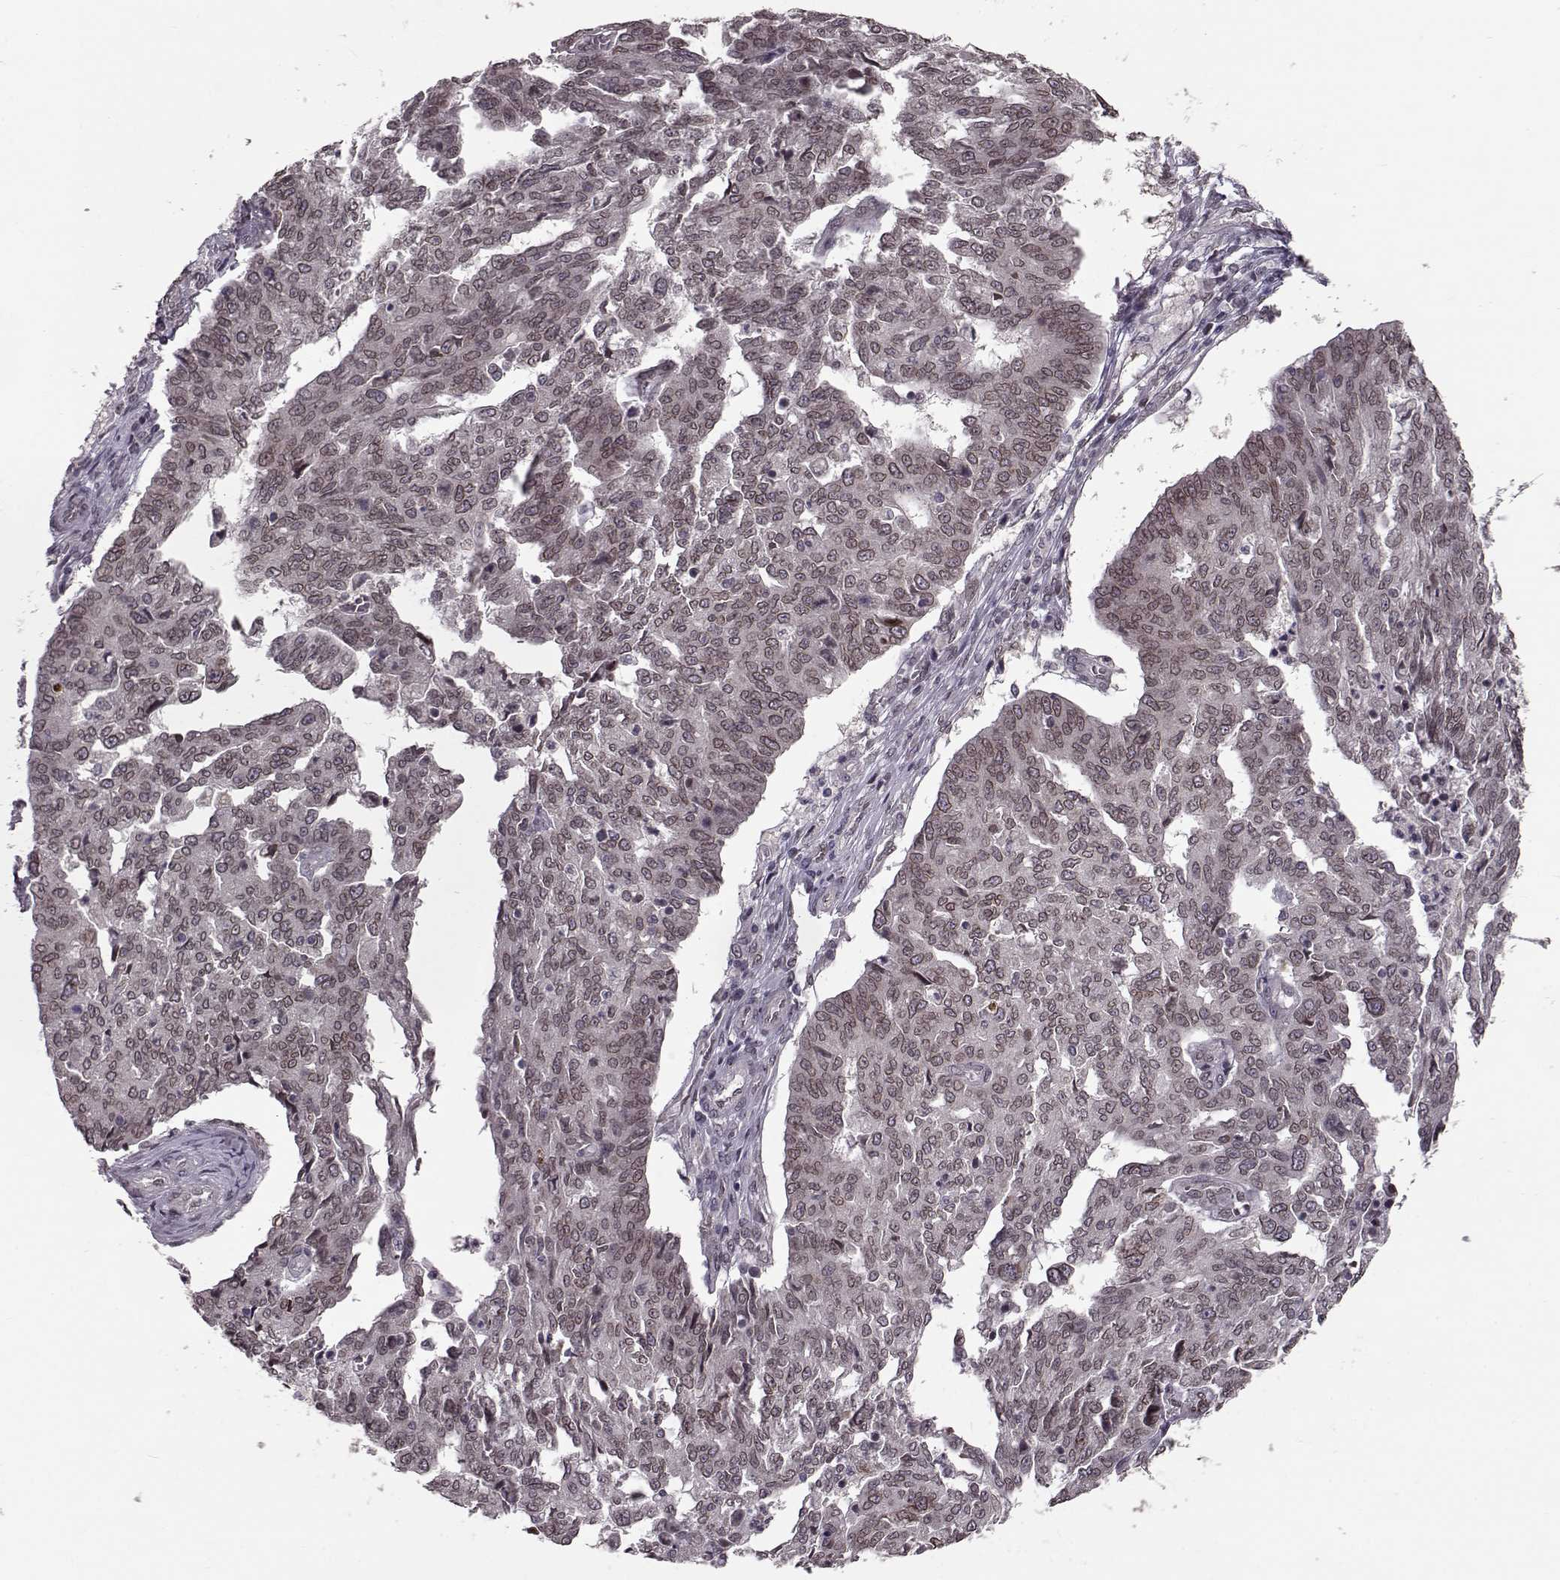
{"staining": {"intensity": "weak", "quantity": ">75%", "location": "cytoplasmic/membranous,nuclear"}, "tissue": "ovarian cancer", "cell_type": "Tumor cells", "image_type": "cancer", "snomed": [{"axis": "morphology", "description": "Cystadenocarcinoma, serous, NOS"}, {"axis": "topography", "description": "Ovary"}], "caption": "This micrograph shows IHC staining of human ovarian cancer, with low weak cytoplasmic/membranous and nuclear positivity in approximately >75% of tumor cells.", "gene": "NUP37", "patient": {"sex": "female", "age": 67}}